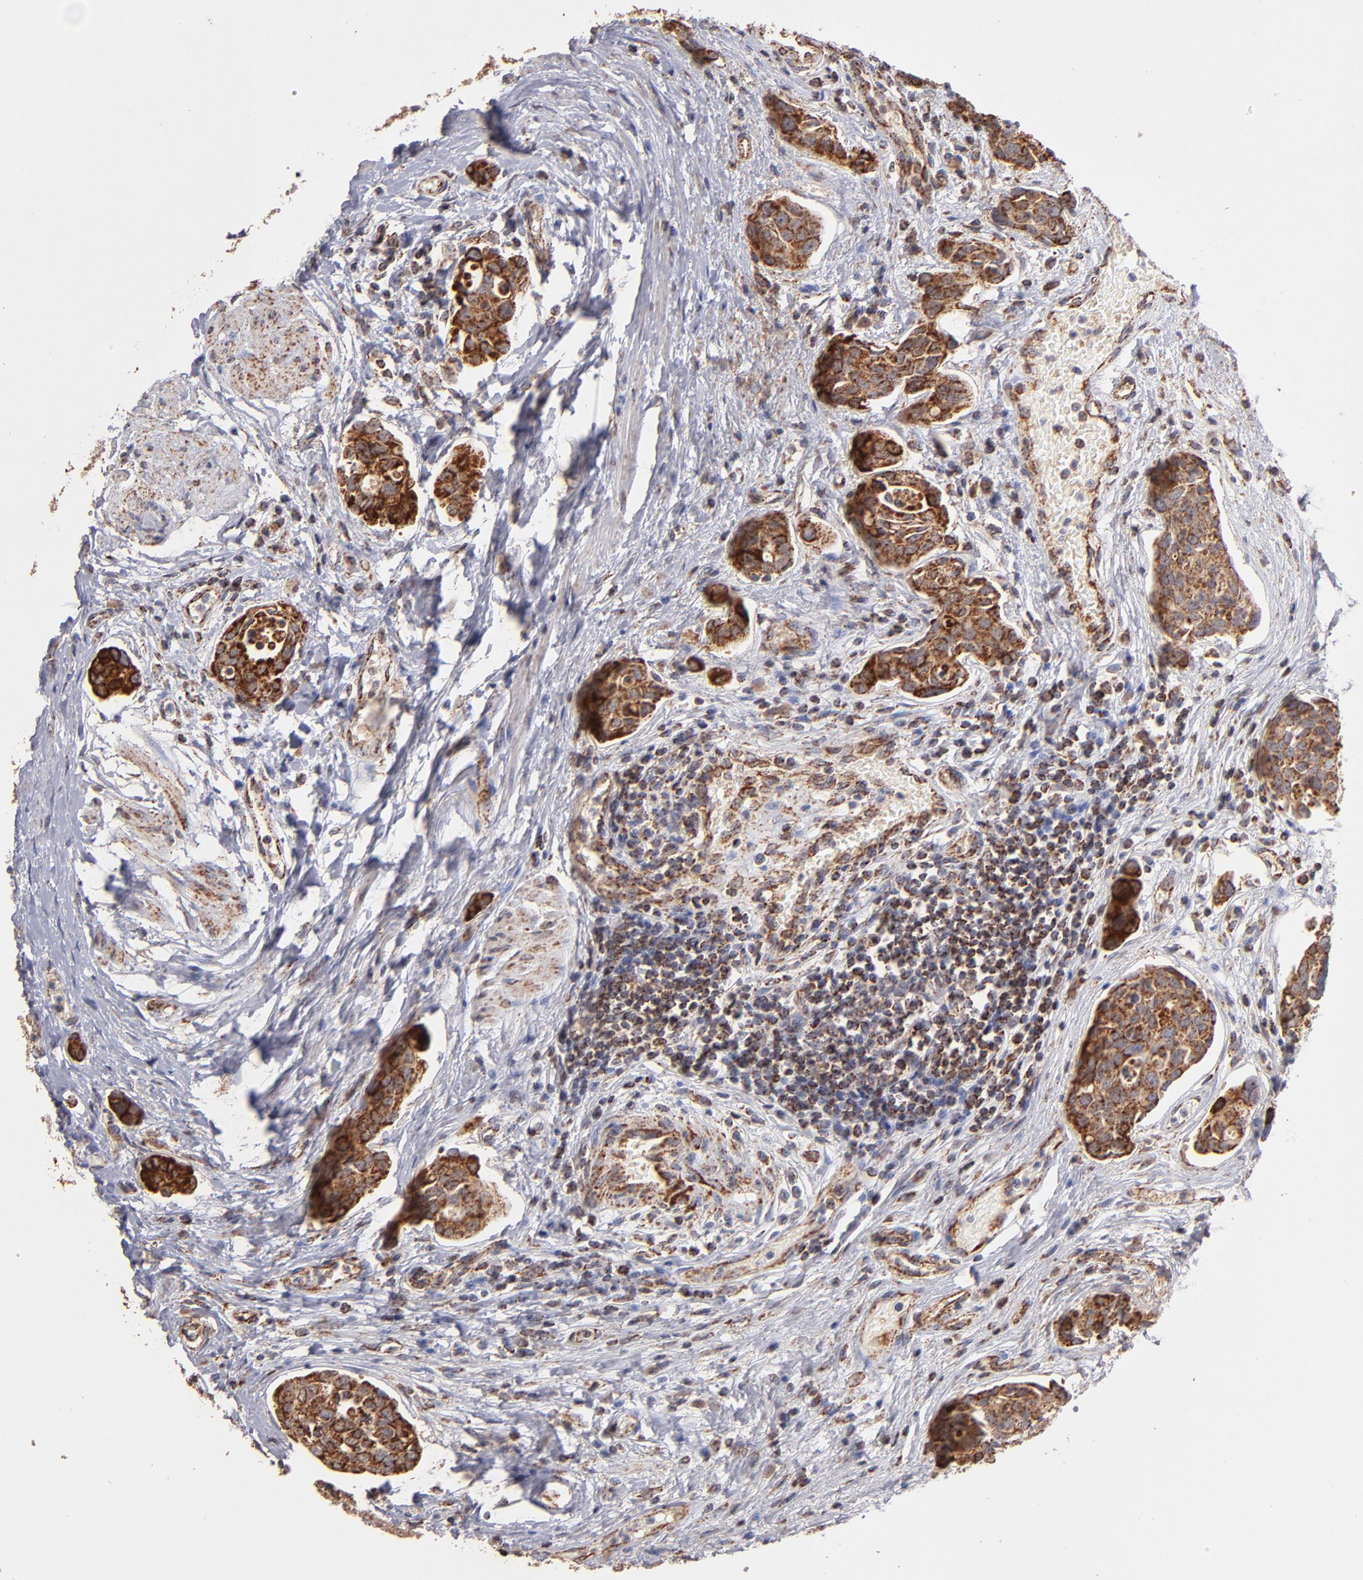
{"staining": {"intensity": "moderate", "quantity": ">75%", "location": "cytoplasmic/membranous"}, "tissue": "urothelial cancer", "cell_type": "Tumor cells", "image_type": "cancer", "snomed": [{"axis": "morphology", "description": "Urothelial carcinoma, High grade"}, {"axis": "topography", "description": "Urinary bladder"}], "caption": "Moderate cytoplasmic/membranous protein positivity is appreciated in approximately >75% of tumor cells in urothelial carcinoma (high-grade).", "gene": "DLST", "patient": {"sex": "male", "age": 78}}